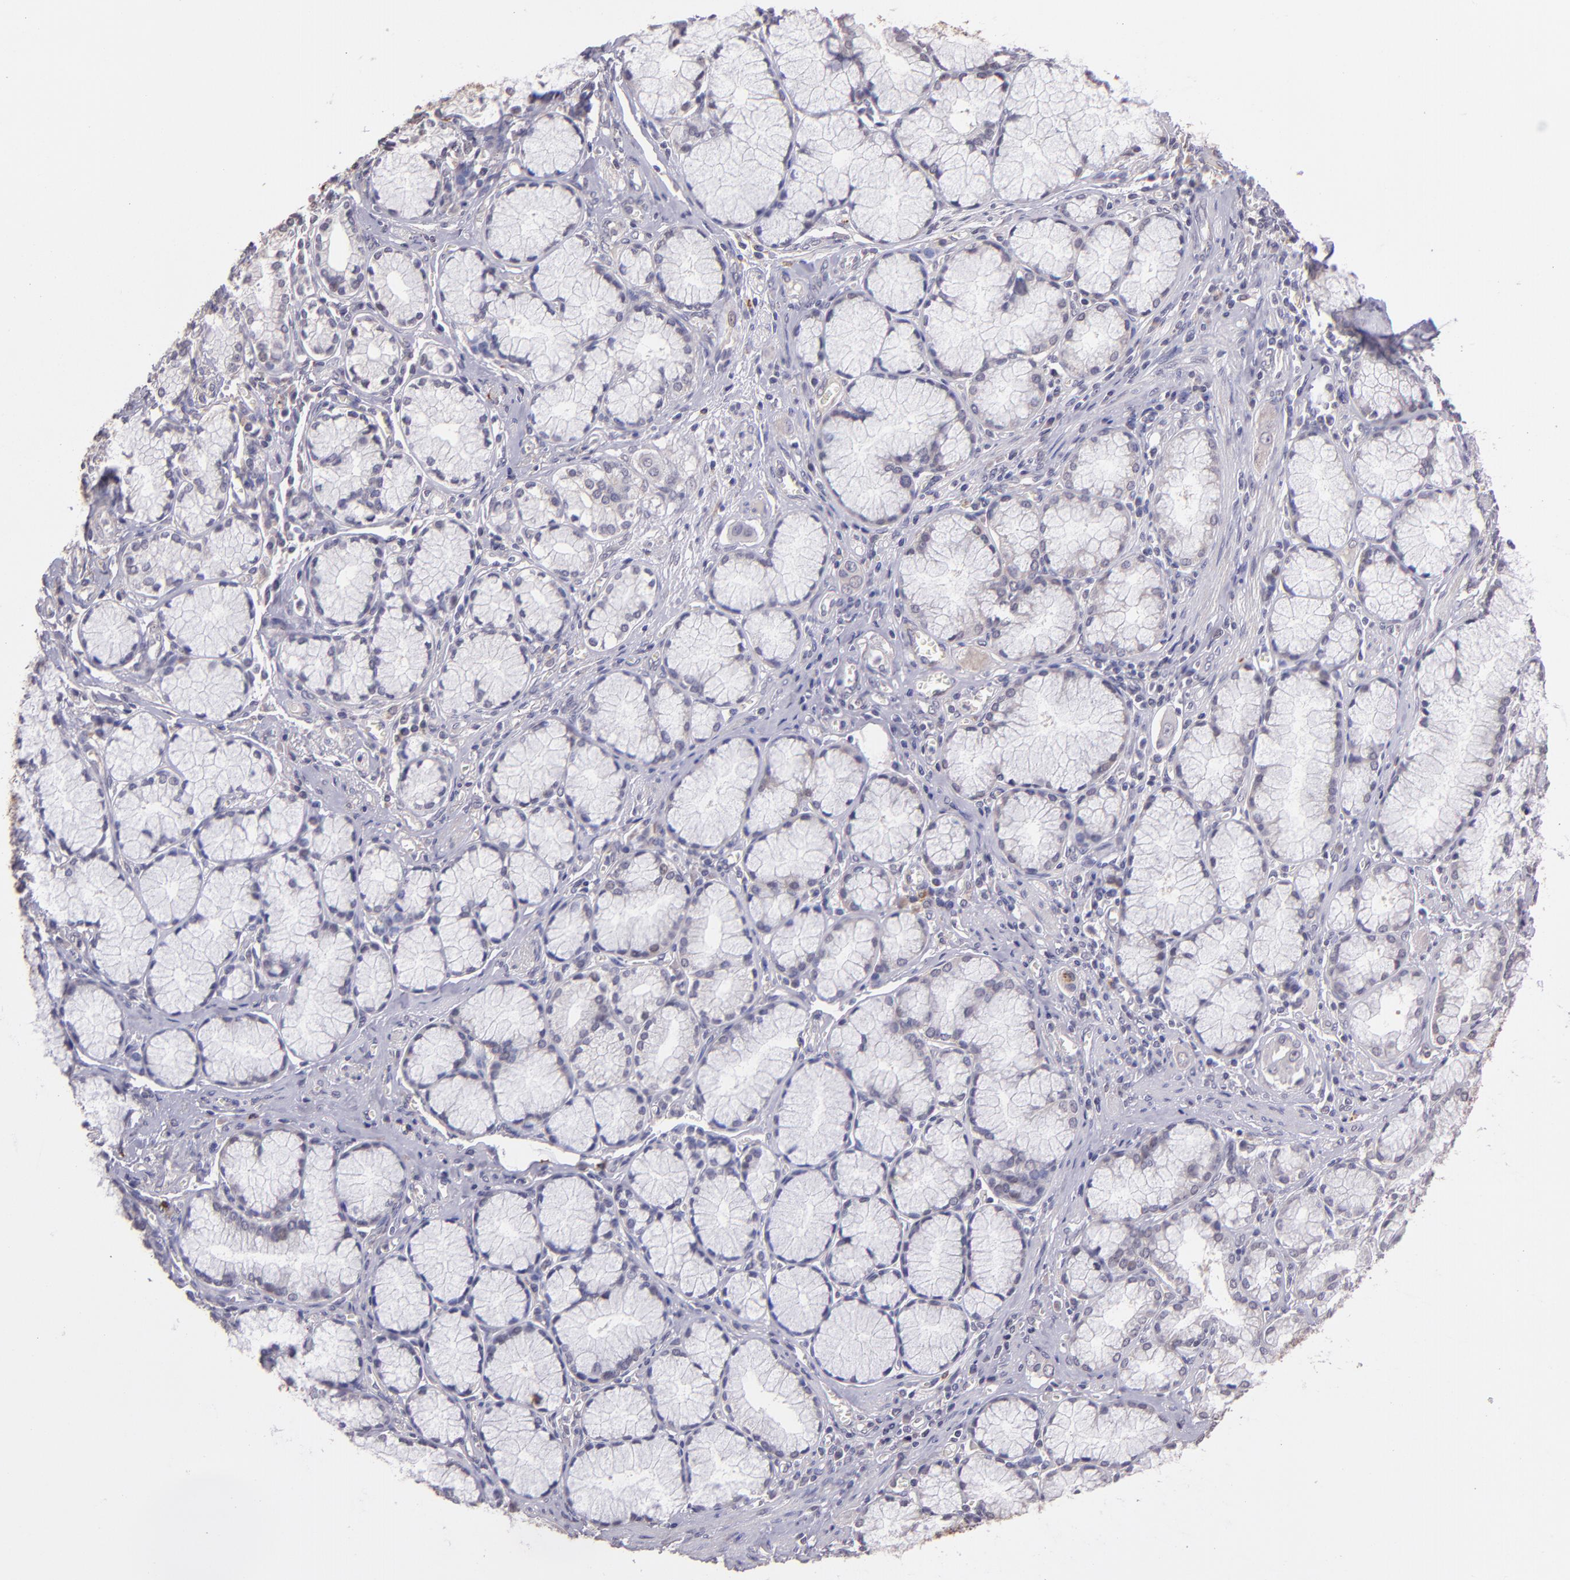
{"staining": {"intensity": "negative", "quantity": "none", "location": "none"}, "tissue": "pancreatic cancer", "cell_type": "Tumor cells", "image_type": "cancer", "snomed": [{"axis": "morphology", "description": "Adenocarcinoma, NOS"}, {"axis": "topography", "description": "Pancreas"}], "caption": "Immunohistochemistry (IHC) micrograph of human pancreatic adenocarcinoma stained for a protein (brown), which reveals no staining in tumor cells.", "gene": "TAF7L", "patient": {"sex": "male", "age": 77}}